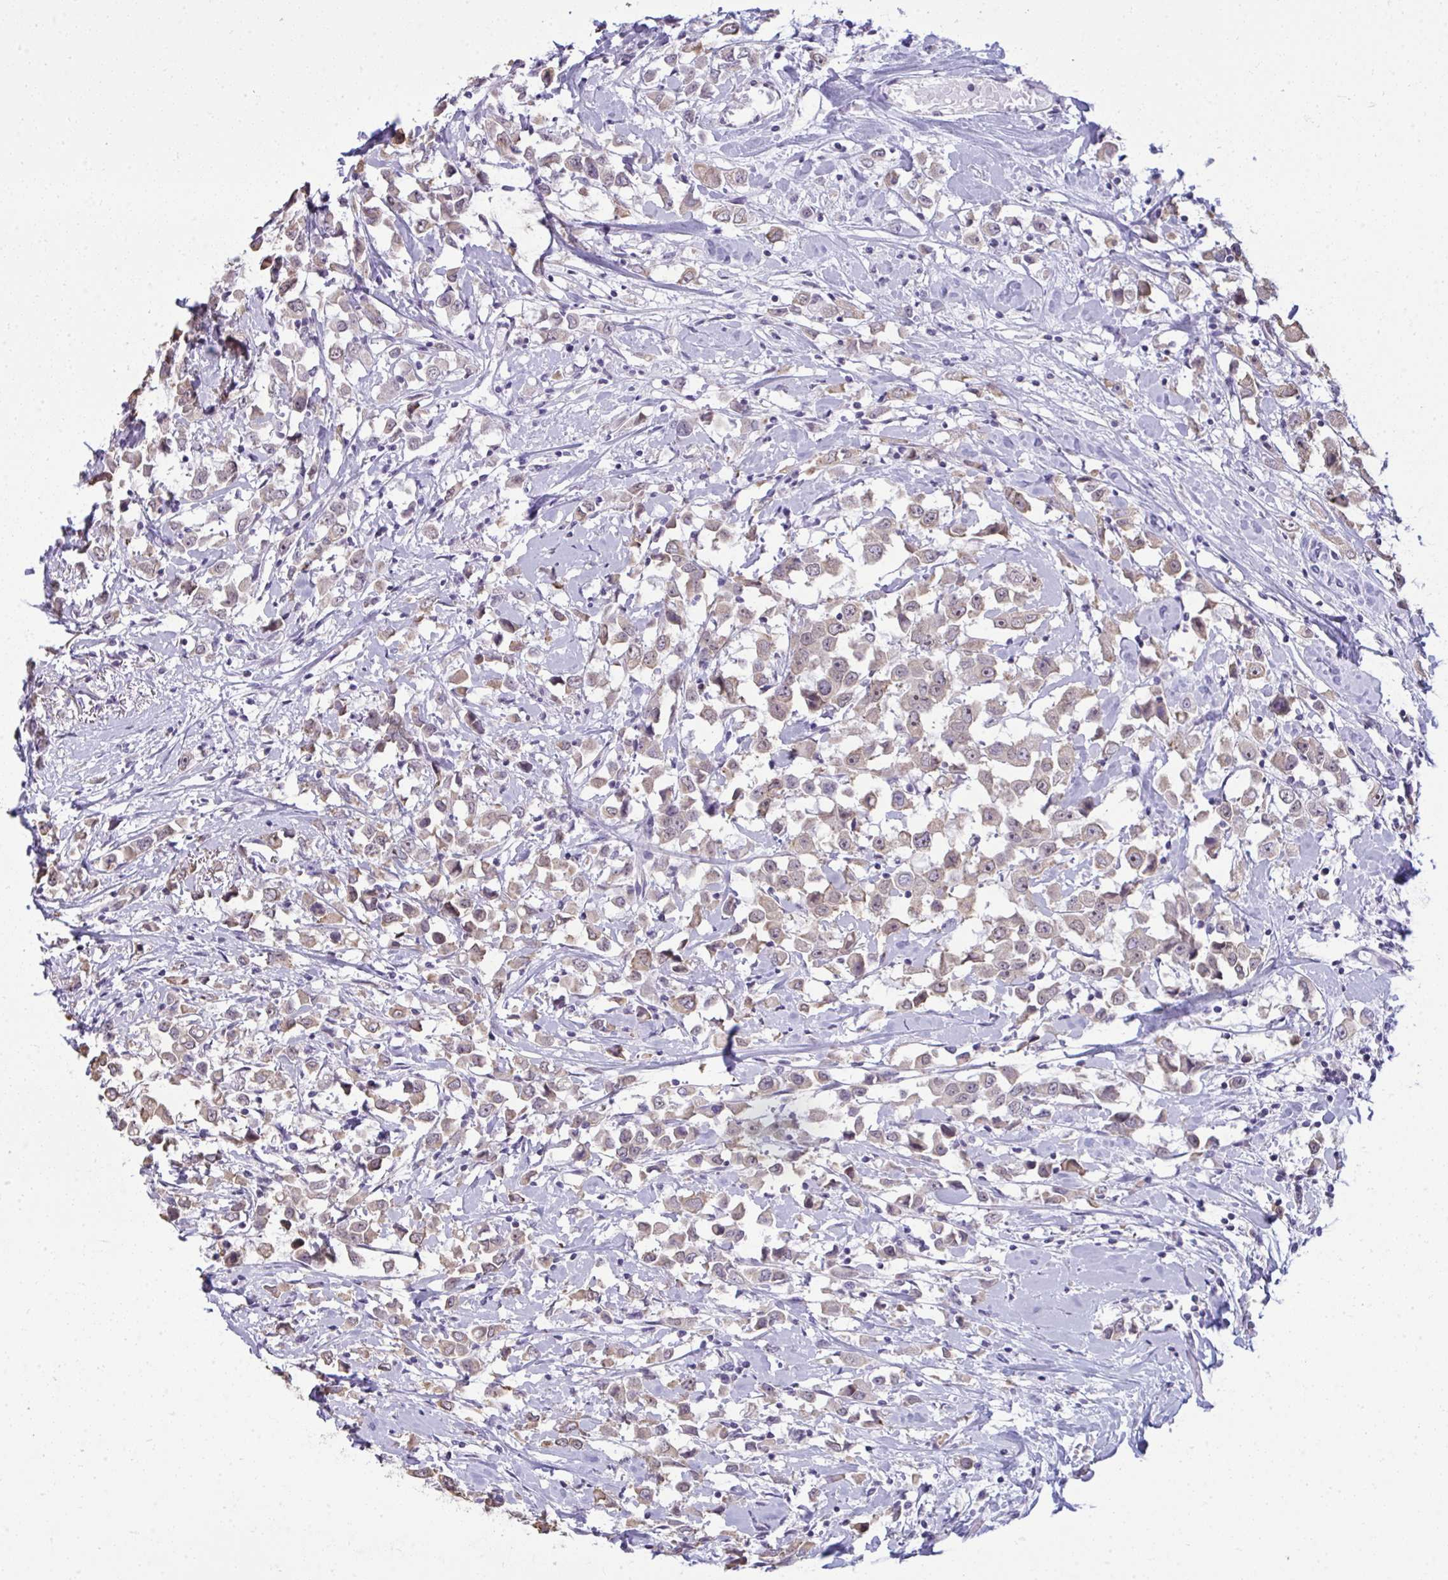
{"staining": {"intensity": "weak", "quantity": ">75%", "location": "cytoplasmic/membranous"}, "tissue": "breast cancer", "cell_type": "Tumor cells", "image_type": "cancer", "snomed": [{"axis": "morphology", "description": "Duct carcinoma"}, {"axis": "topography", "description": "Breast"}], "caption": "Immunohistochemistry (IHC) photomicrograph of breast cancer stained for a protein (brown), which demonstrates low levels of weak cytoplasmic/membranous positivity in approximately >75% of tumor cells.", "gene": "NPPA", "patient": {"sex": "female", "age": 61}}